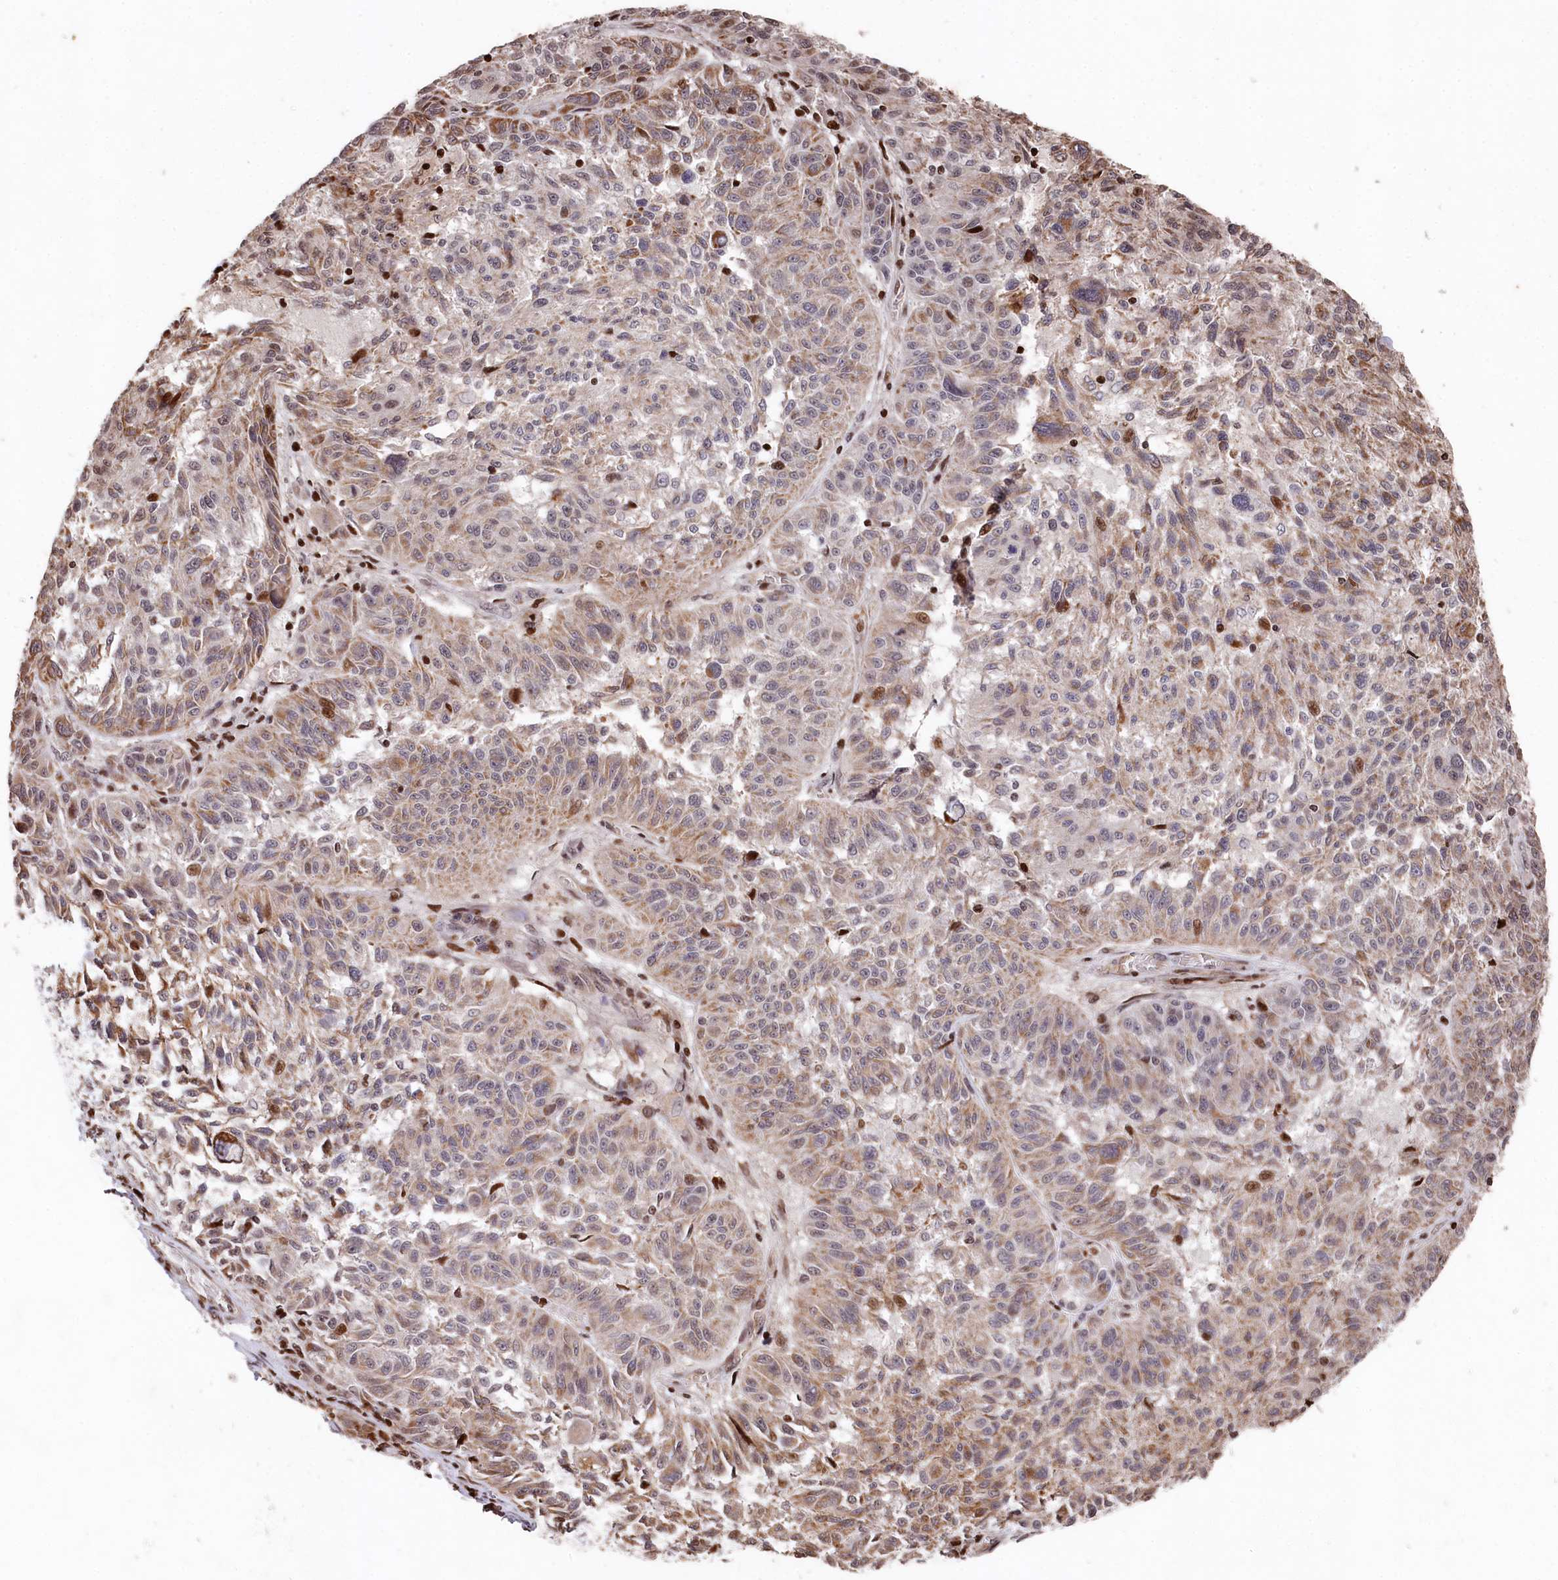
{"staining": {"intensity": "moderate", "quantity": "25%-75%", "location": "cytoplasmic/membranous"}, "tissue": "melanoma", "cell_type": "Tumor cells", "image_type": "cancer", "snomed": [{"axis": "morphology", "description": "Malignant melanoma, NOS"}, {"axis": "topography", "description": "Skin"}], "caption": "A brown stain labels moderate cytoplasmic/membranous expression of a protein in melanoma tumor cells.", "gene": "MCF2L2", "patient": {"sex": "male", "age": 53}}